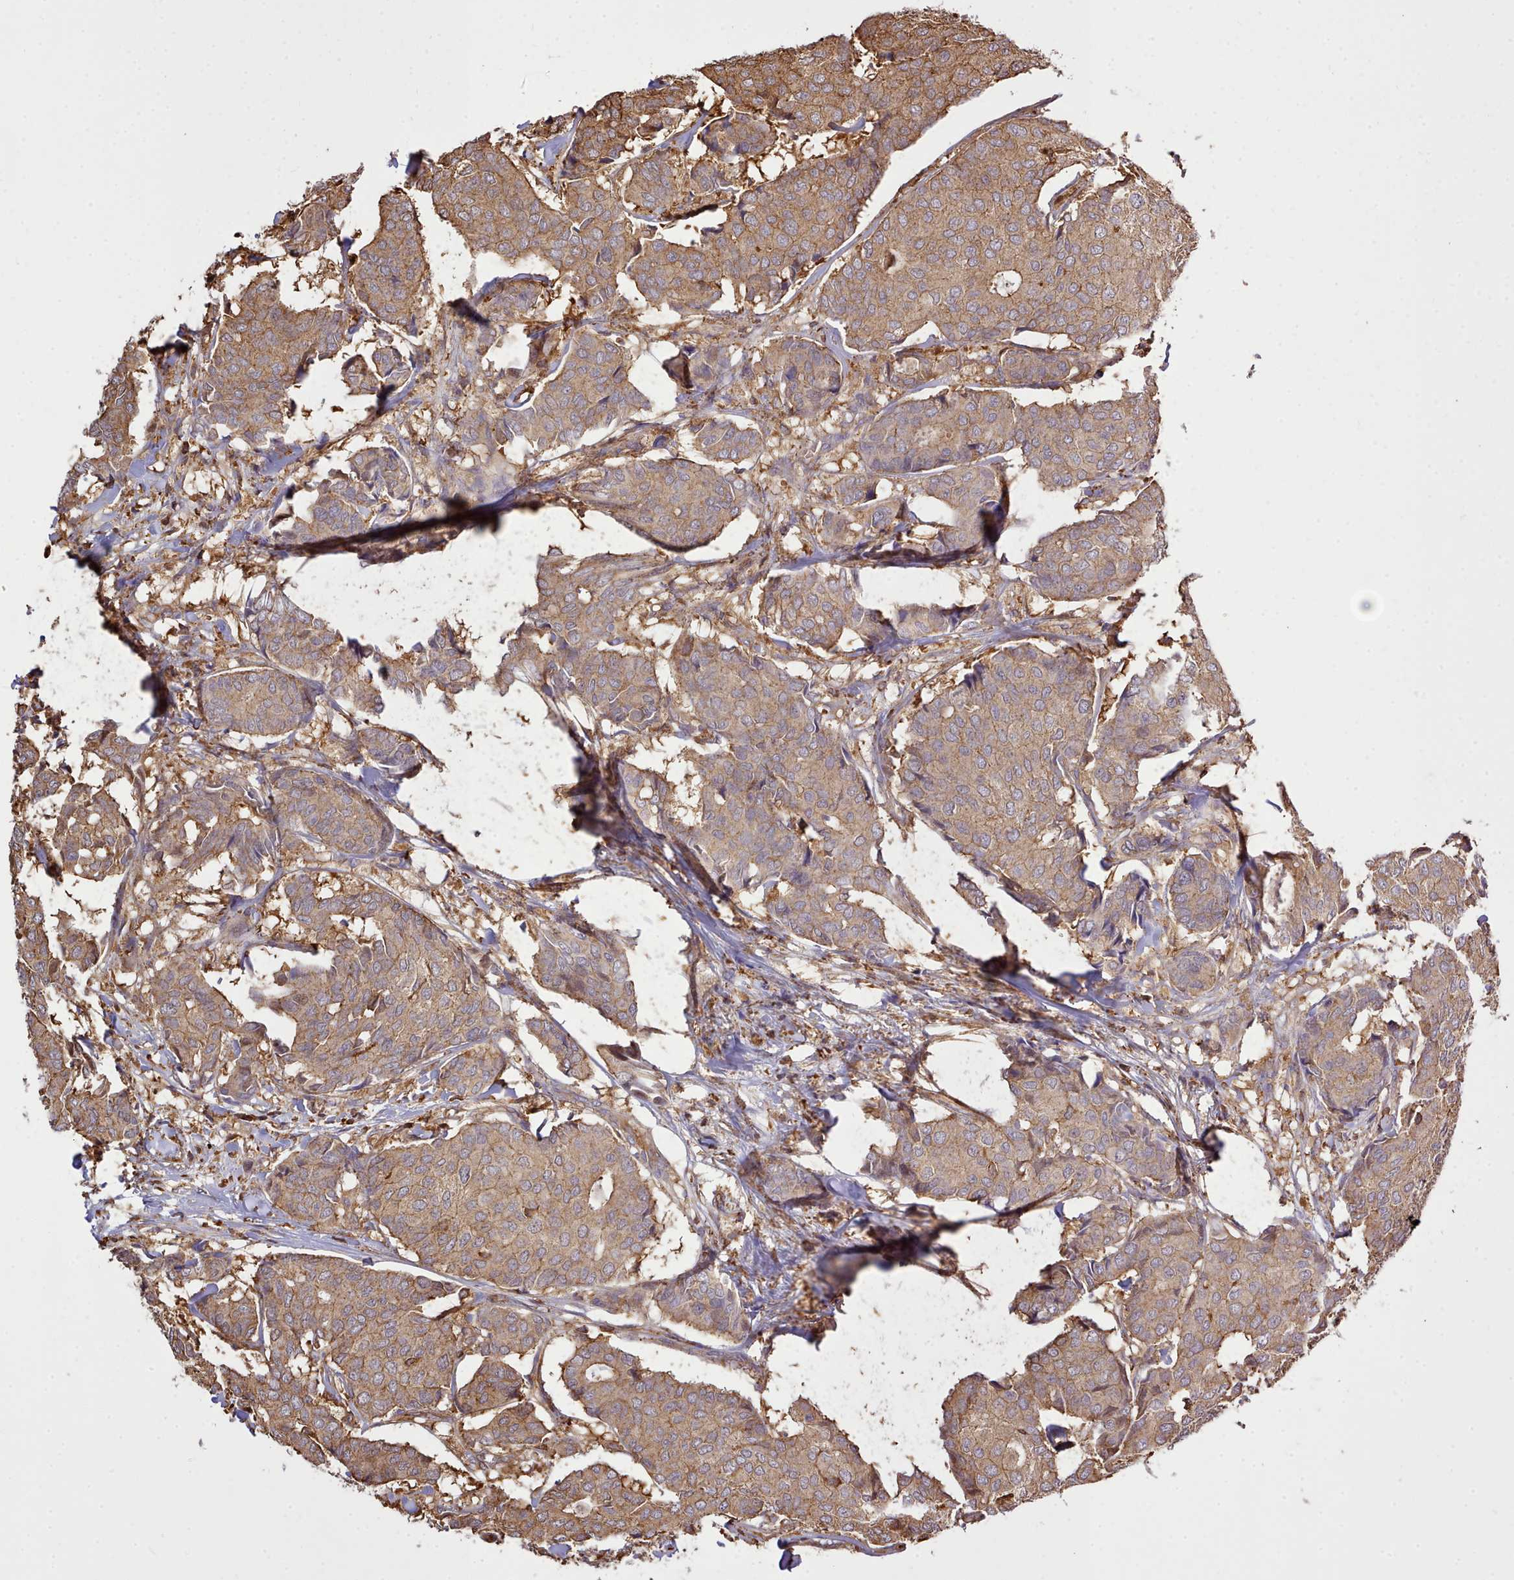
{"staining": {"intensity": "moderate", "quantity": ">75%", "location": "cytoplasmic/membranous"}, "tissue": "breast cancer", "cell_type": "Tumor cells", "image_type": "cancer", "snomed": [{"axis": "morphology", "description": "Duct carcinoma"}, {"axis": "topography", "description": "Breast"}], "caption": "Tumor cells reveal medium levels of moderate cytoplasmic/membranous expression in approximately >75% of cells in breast intraductal carcinoma.", "gene": "CAPZA1", "patient": {"sex": "female", "age": 75}}